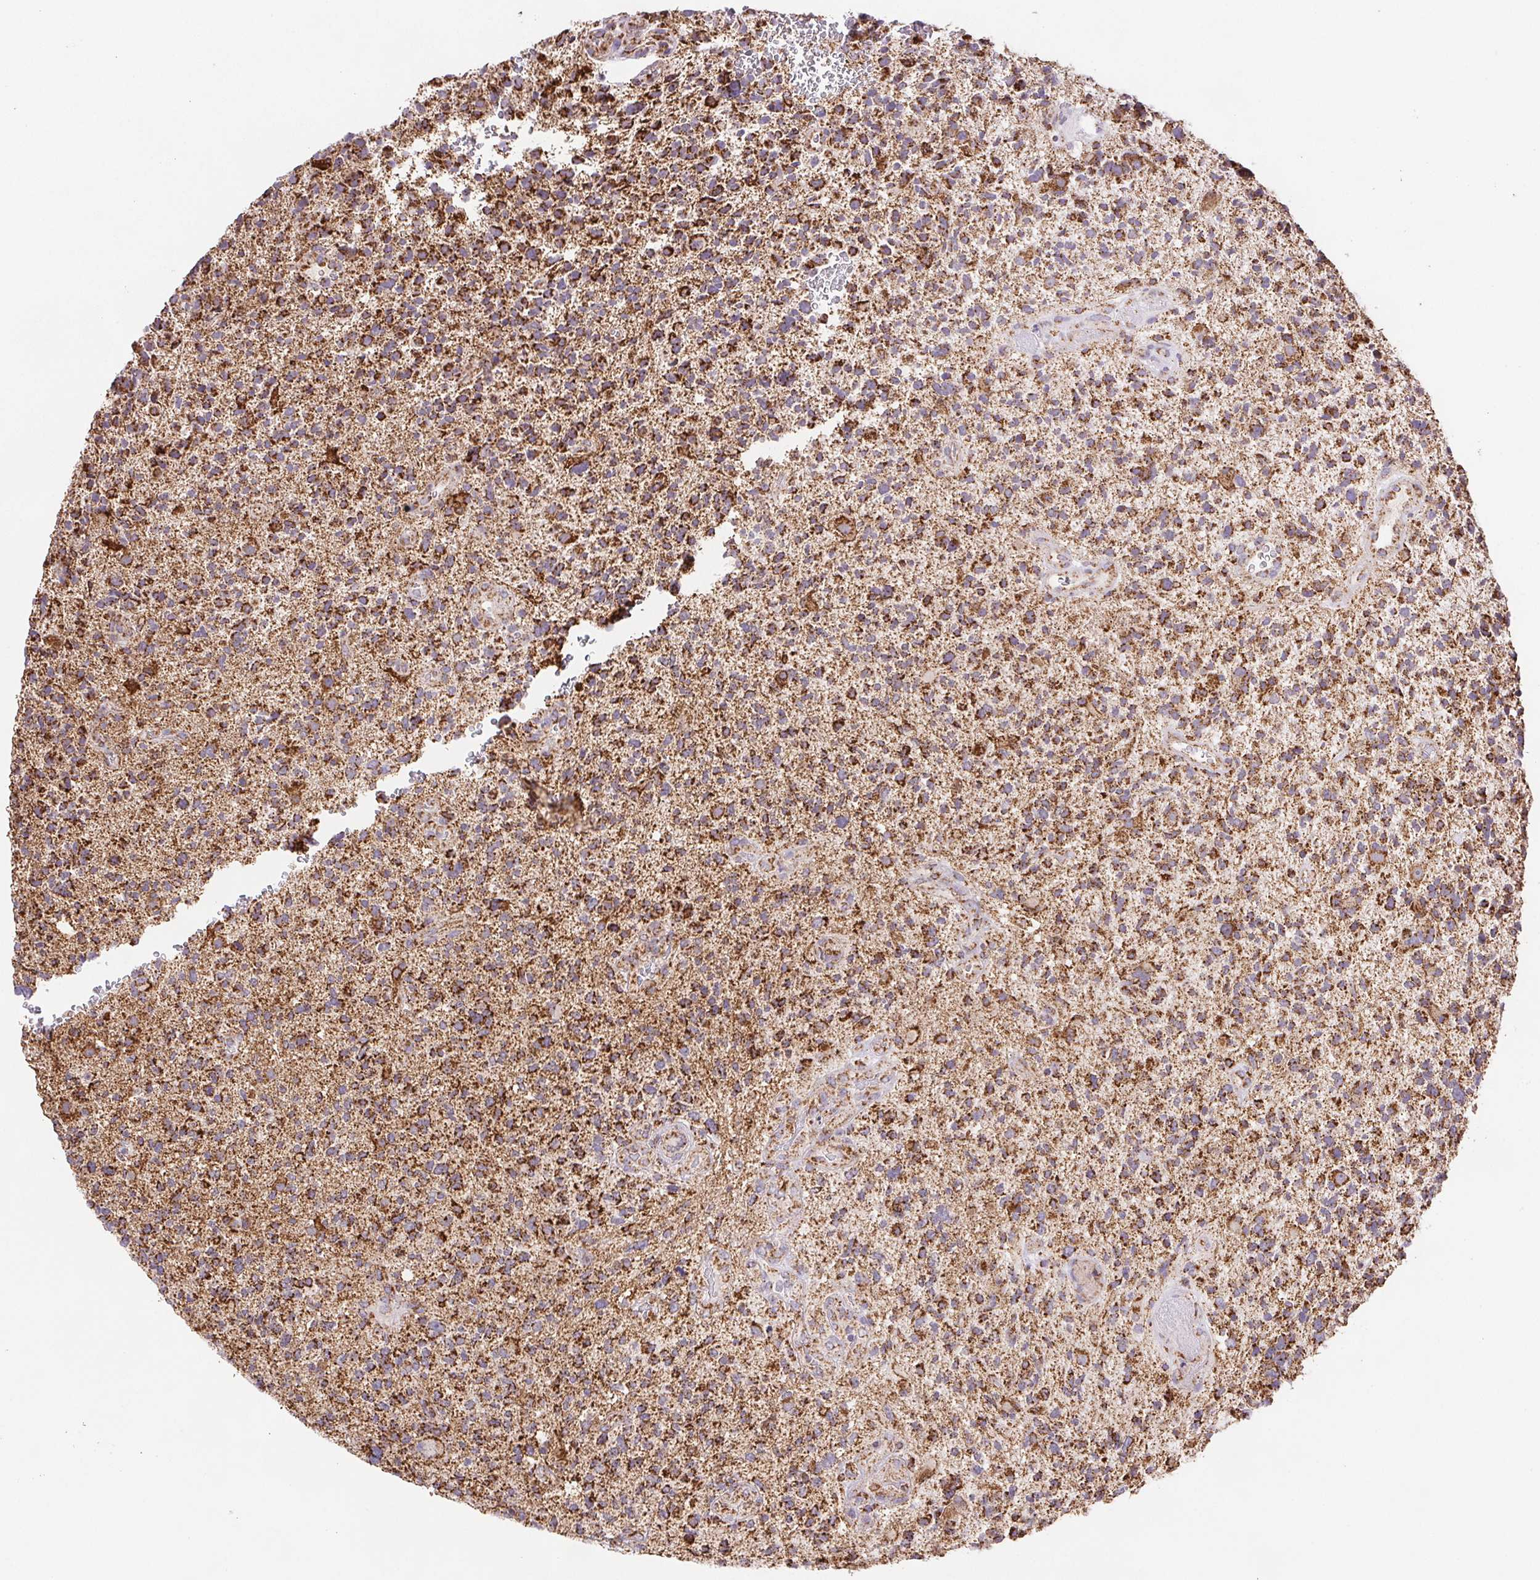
{"staining": {"intensity": "moderate", "quantity": ">75%", "location": "cytoplasmic/membranous"}, "tissue": "glioma", "cell_type": "Tumor cells", "image_type": "cancer", "snomed": [{"axis": "morphology", "description": "Glioma, malignant, High grade"}, {"axis": "topography", "description": "Brain"}], "caption": "Immunohistochemistry (IHC) of human glioma displays medium levels of moderate cytoplasmic/membranous expression in about >75% of tumor cells.", "gene": "NIPSNAP2", "patient": {"sex": "female", "age": 71}}